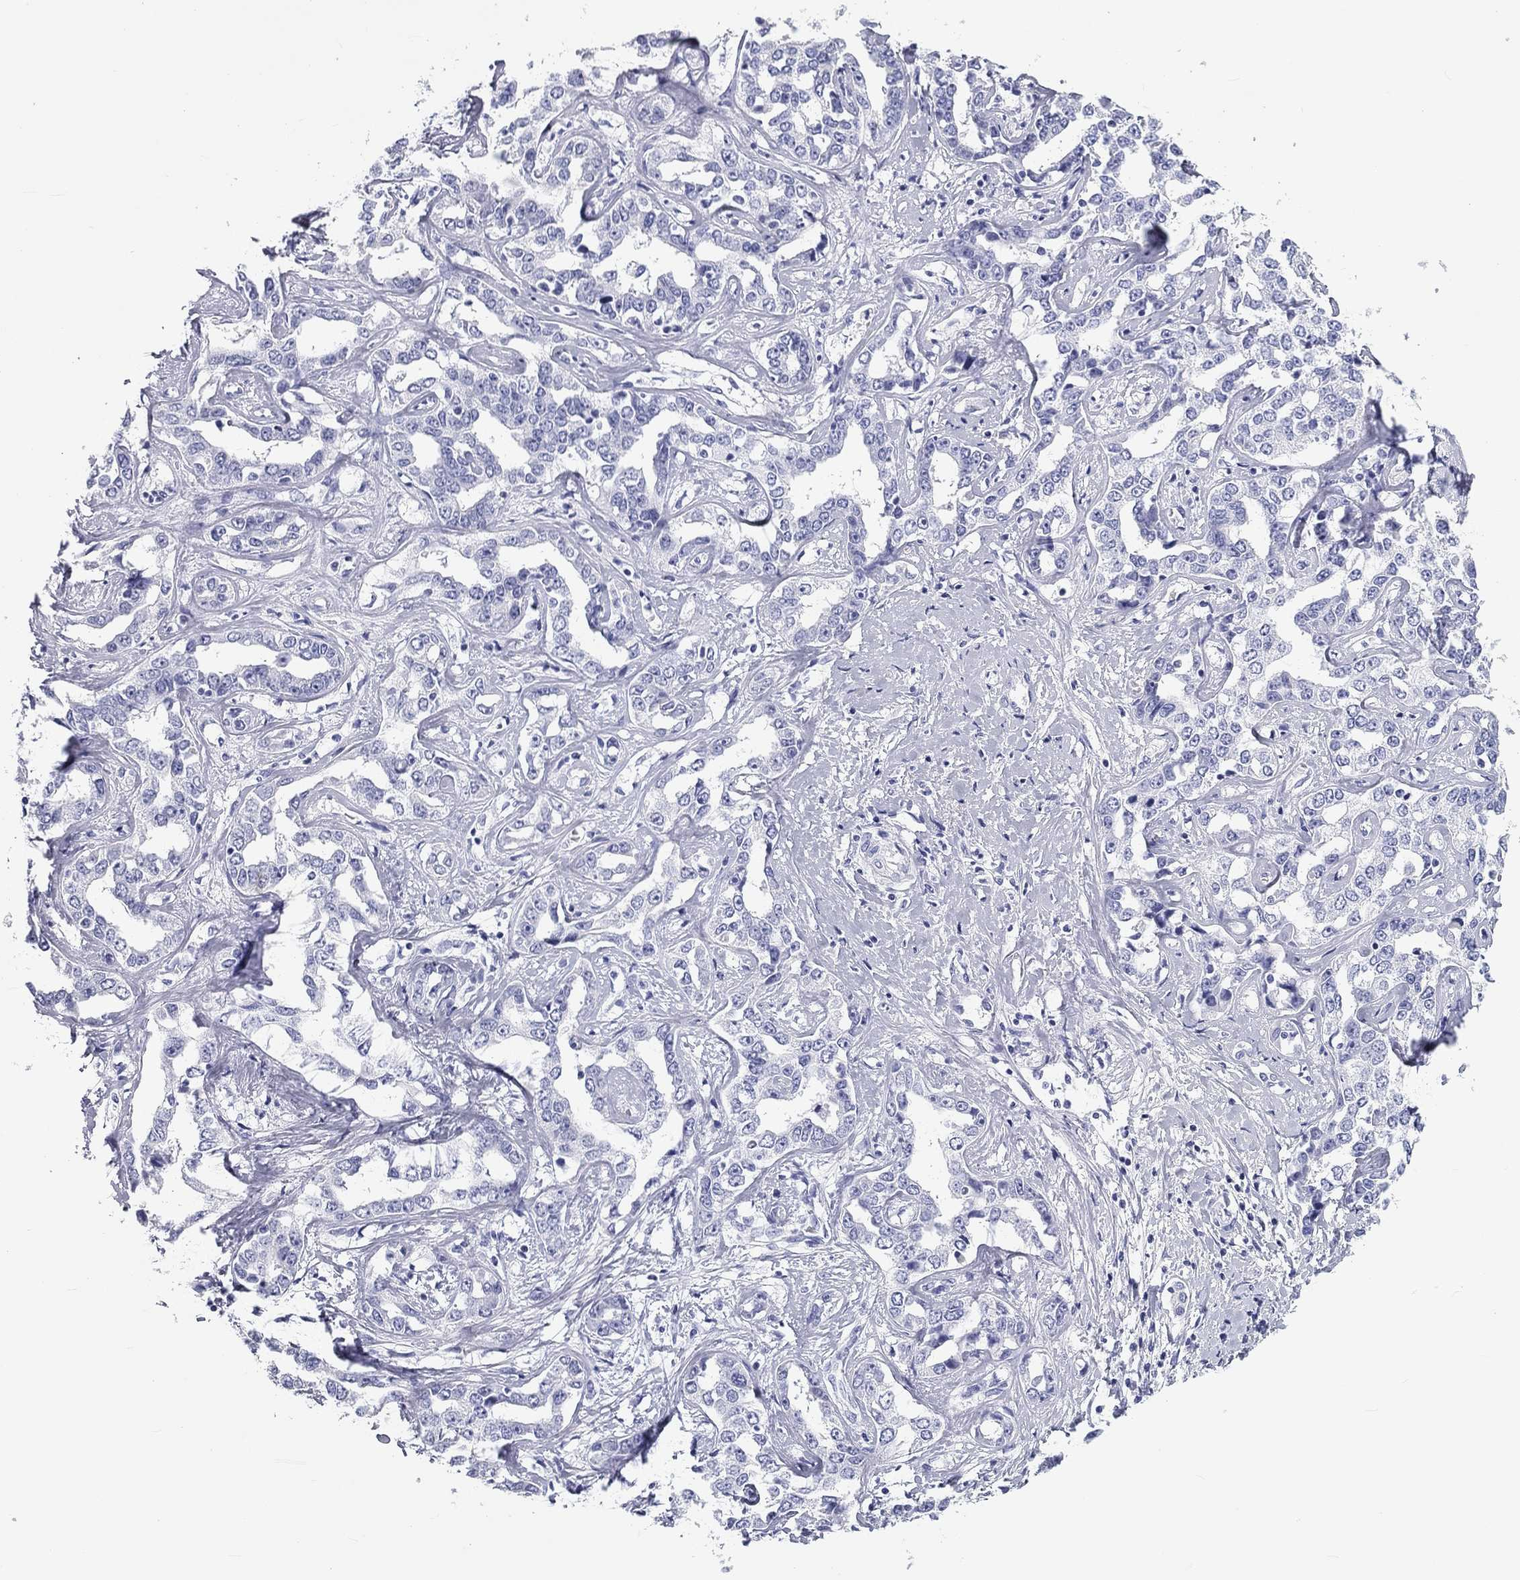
{"staining": {"intensity": "negative", "quantity": "none", "location": "none"}, "tissue": "liver cancer", "cell_type": "Tumor cells", "image_type": "cancer", "snomed": [{"axis": "morphology", "description": "Cholangiocarcinoma"}, {"axis": "topography", "description": "Liver"}], "caption": "The photomicrograph exhibits no significant staining in tumor cells of liver cancer.", "gene": "DNALI1", "patient": {"sex": "male", "age": 59}}